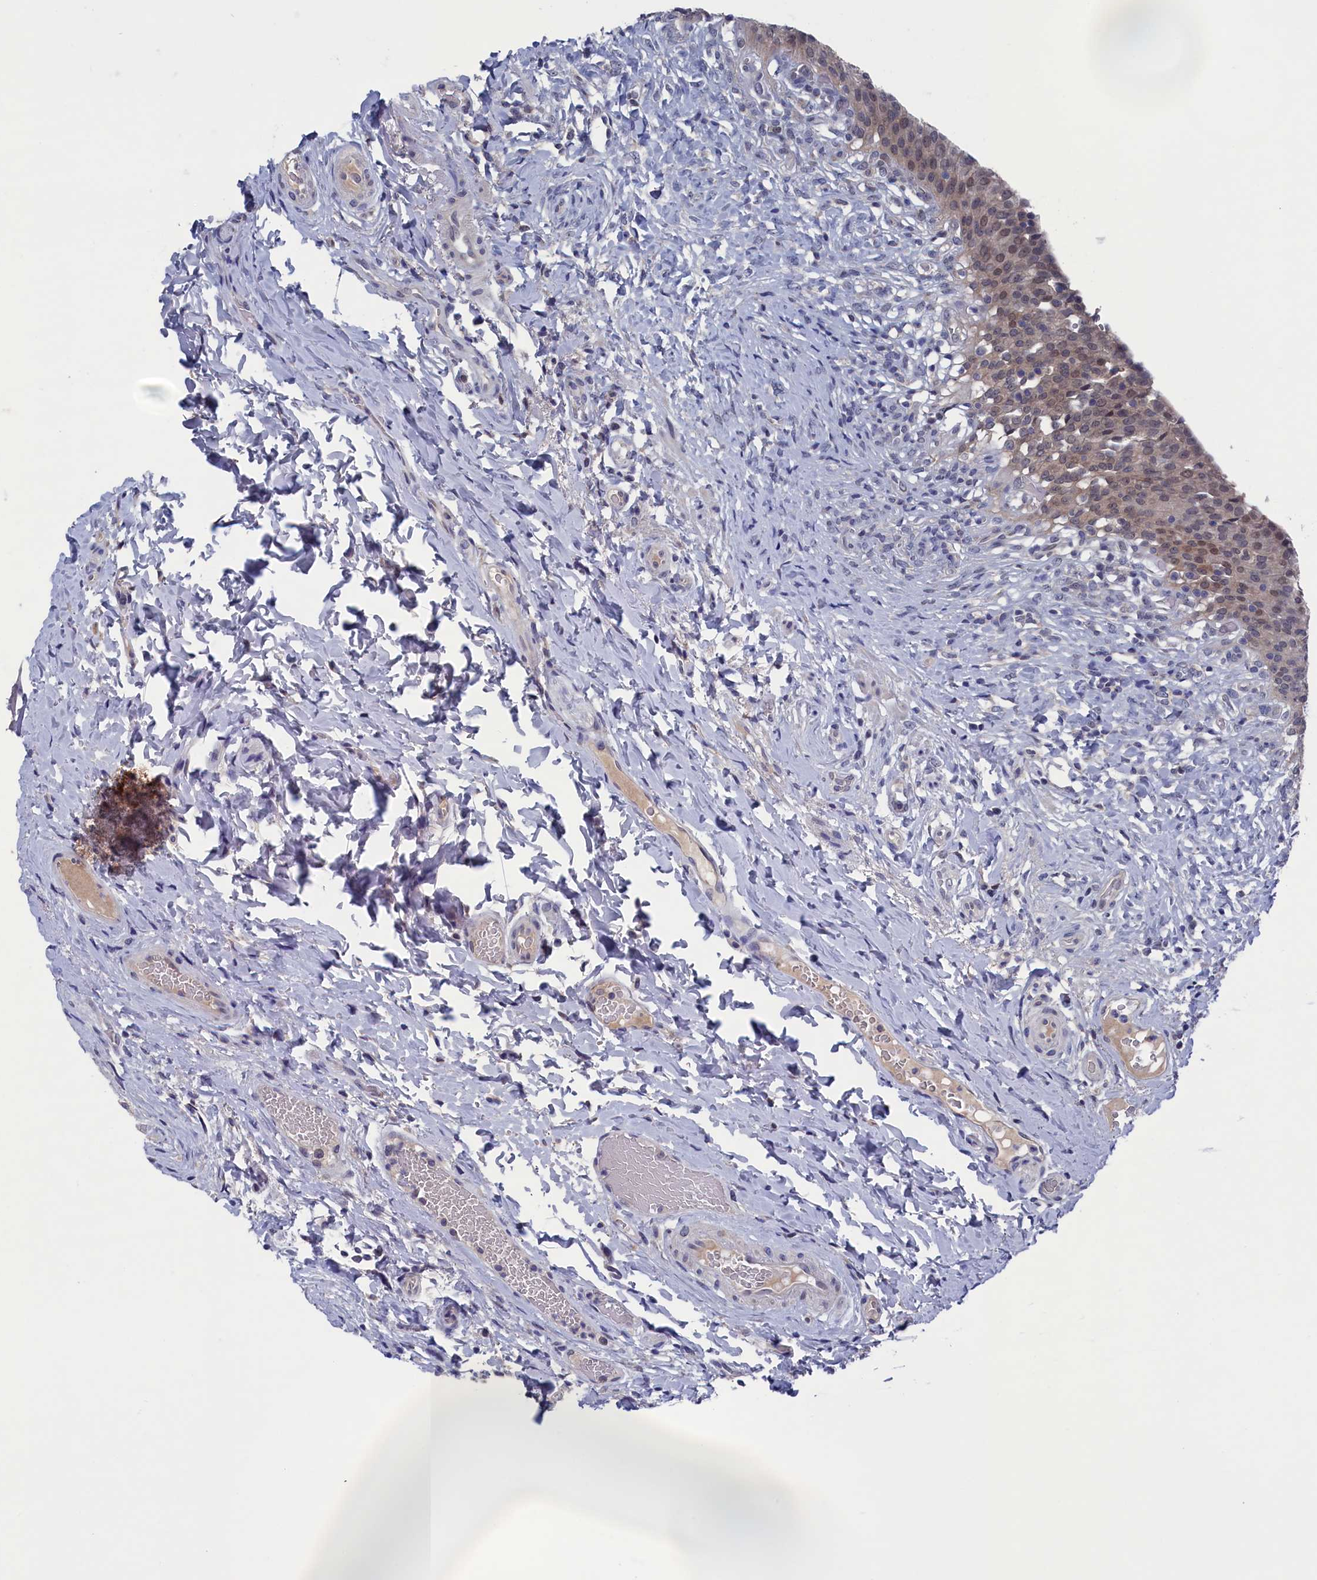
{"staining": {"intensity": "weak", "quantity": ">75%", "location": "cytoplasmic/membranous,nuclear"}, "tissue": "urinary bladder", "cell_type": "Urothelial cells", "image_type": "normal", "snomed": [{"axis": "morphology", "description": "Normal tissue, NOS"}, {"axis": "morphology", "description": "Inflammation, NOS"}, {"axis": "topography", "description": "Urinary bladder"}], "caption": "Brown immunohistochemical staining in unremarkable human urinary bladder shows weak cytoplasmic/membranous,nuclear expression in about >75% of urothelial cells.", "gene": "SPATA13", "patient": {"sex": "male", "age": 64}}